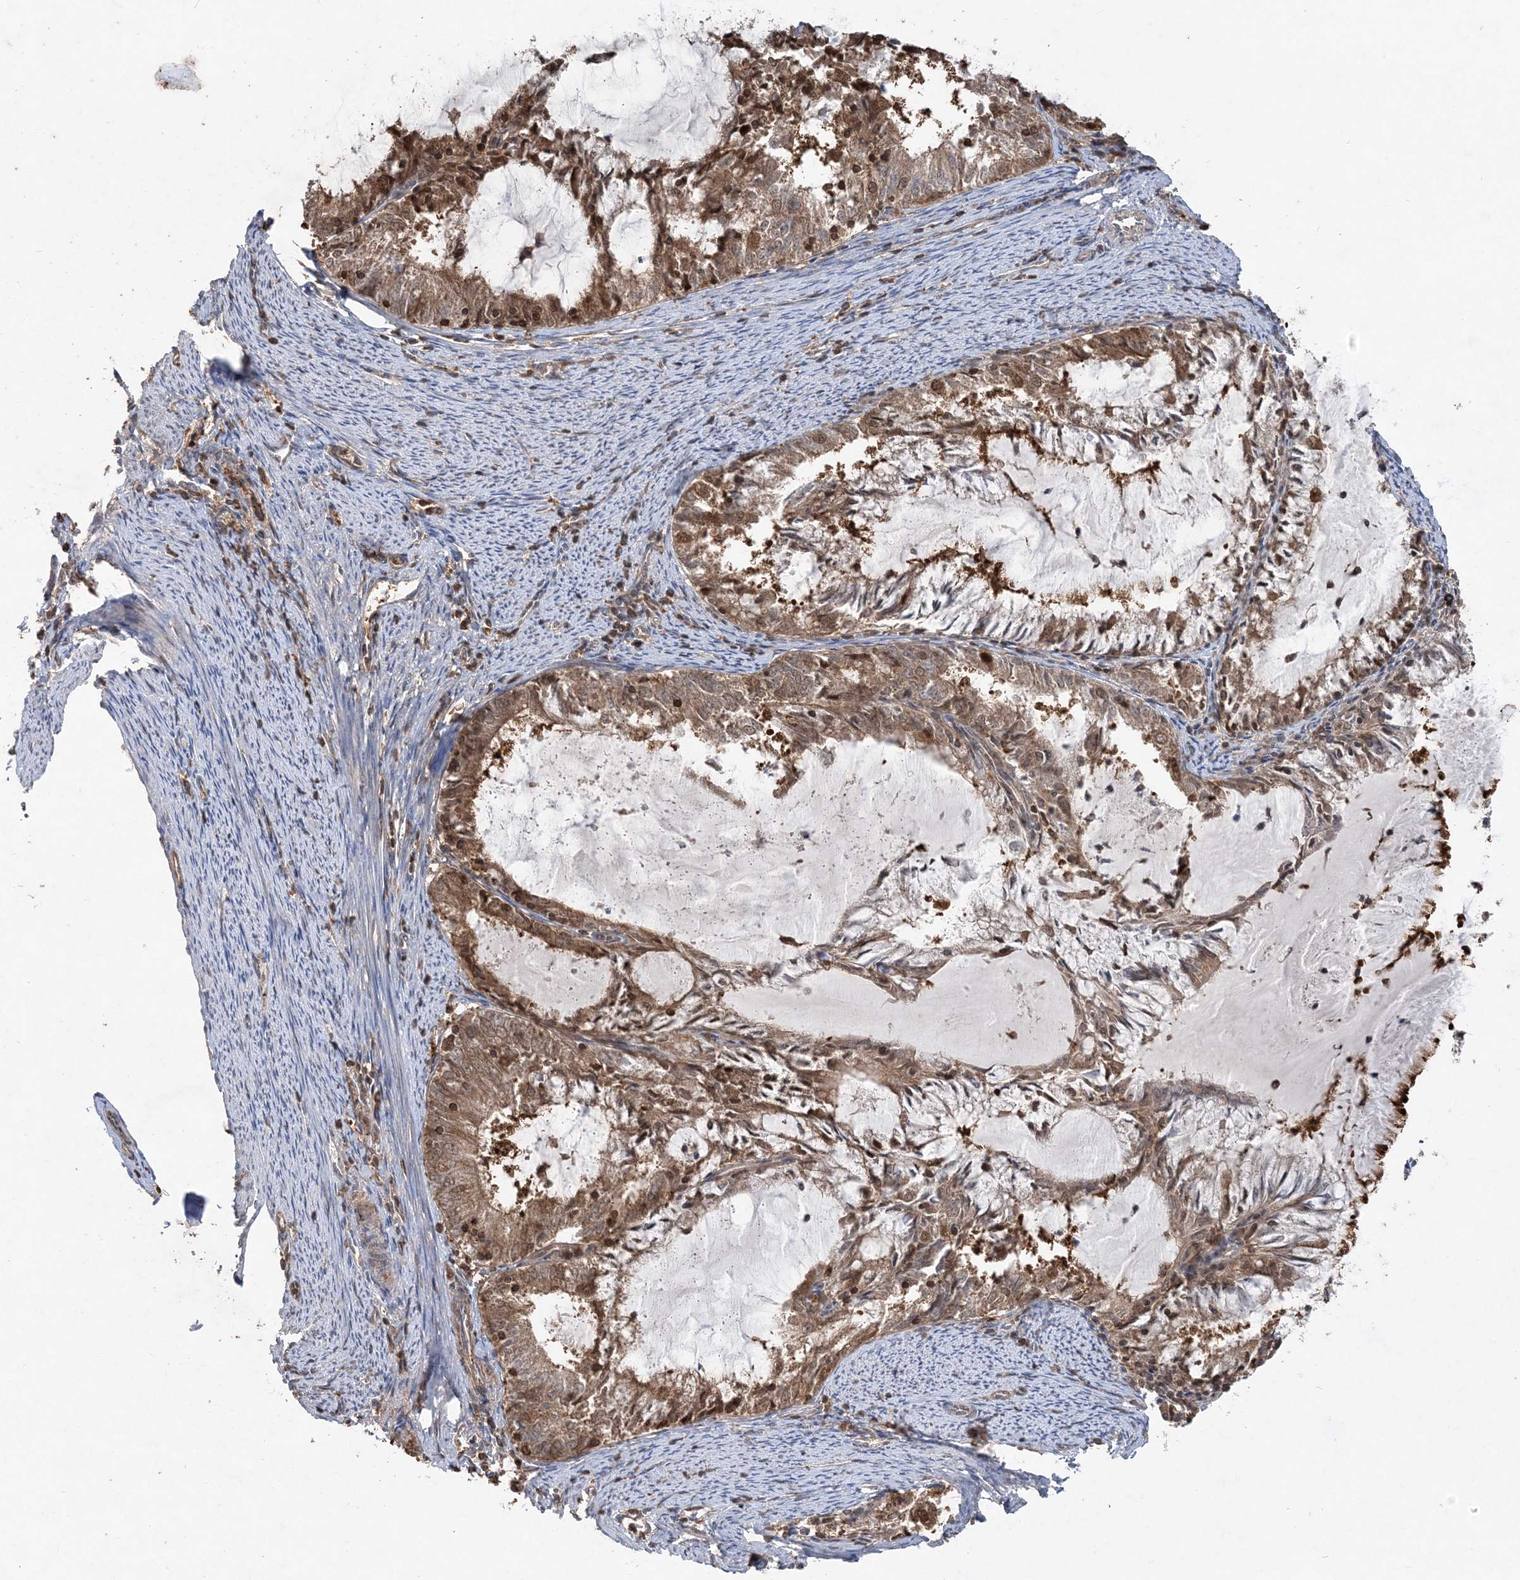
{"staining": {"intensity": "moderate", "quantity": ">75%", "location": "cytoplasmic/membranous,nuclear"}, "tissue": "endometrial cancer", "cell_type": "Tumor cells", "image_type": "cancer", "snomed": [{"axis": "morphology", "description": "Adenocarcinoma, NOS"}, {"axis": "topography", "description": "Endometrium"}], "caption": "Protein staining reveals moderate cytoplasmic/membranous and nuclear positivity in about >75% of tumor cells in endometrial cancer. (DAB (3,3'-diaminobenzidine) IHC with brightfield microscopy, high magnification).", "gene": "ACYP1", "patient": {"sex": "female", "age": 57}}